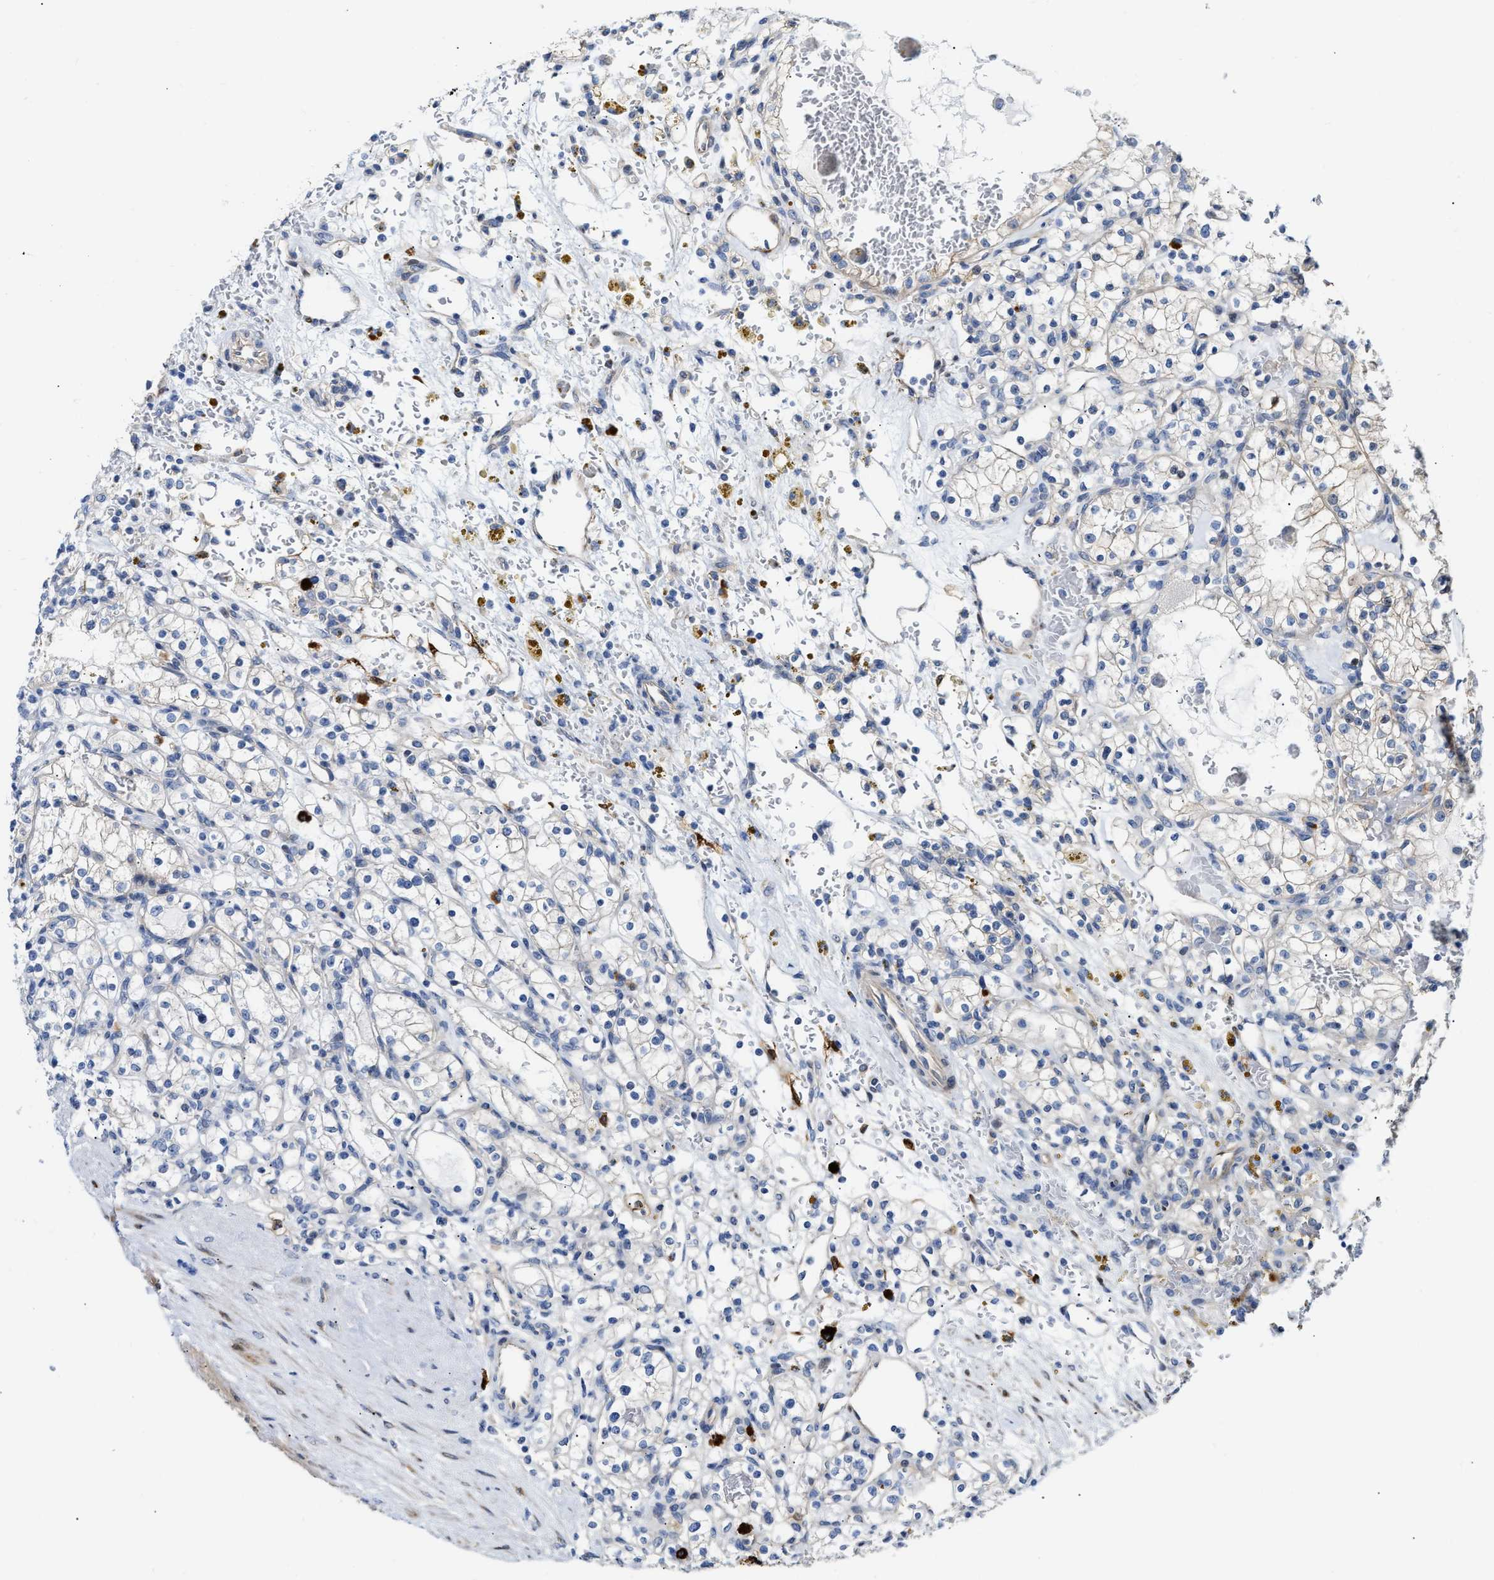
{"staining": {"intensity": "negative", "quantity": "none", "location": "none"}, "tissue": "renal cancer", "cell_type": "Tumor cells", "image_type": "cancer", "snomed": [{"axis": "morphology", "description": "Normal tissue, NOS"}, {"axis": "morphology", "description": "Adenocarcinoma, NOS"}, {"axis": "topography", "description": "Kidney"}], "caption": "Immunohistochemical staining of renal cancer exhibits no significant expression in tumor cells.", "gene": "FHL1", "patient": {"sex": "female", "age": 55}}